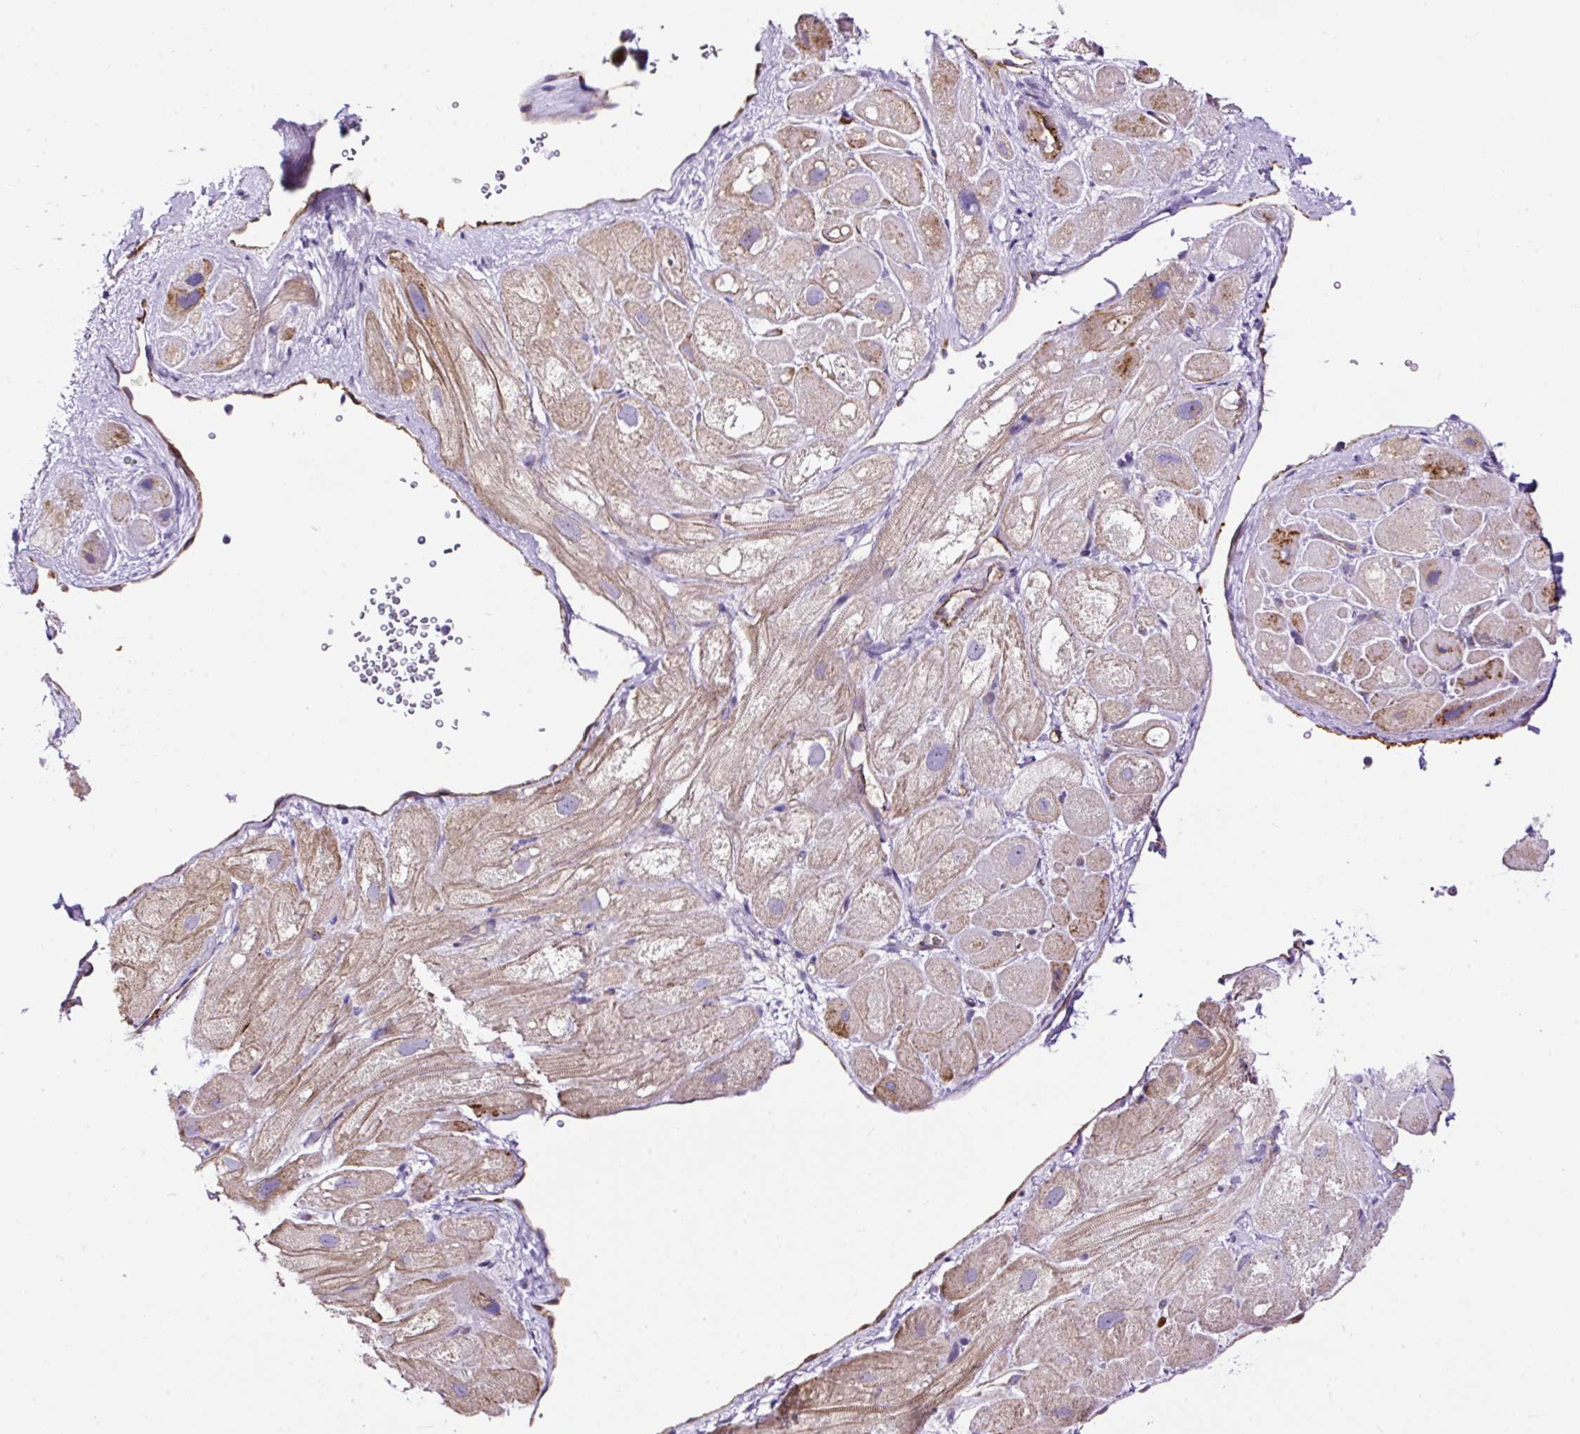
{"staining": {"intensity": "weak", "quantity": "25%-75%", "location": "cytoplasmic/membranous"}, "tissue": "heart muscle", "cell_type": "Cardiomyocytes", "image_type": "normal", "snomed": [{"axis": "morphology", "description": "Normal tissue, NOS"}, {"axis": "topography", "description": "Heart"}], "caption": "Protein expression analysis of benign human heart muscle reveals weak cytoplasmic/membranous staining in about 25%-75% of cardiomyocytes. The staining was performed using DAB to visualize the protein expression in brown, while the nuclei were stained in blue with hematoxylin (Magnification: 20x).", "gene": "MAGEB16", "patient": {"sex": "male", "age": 49}}